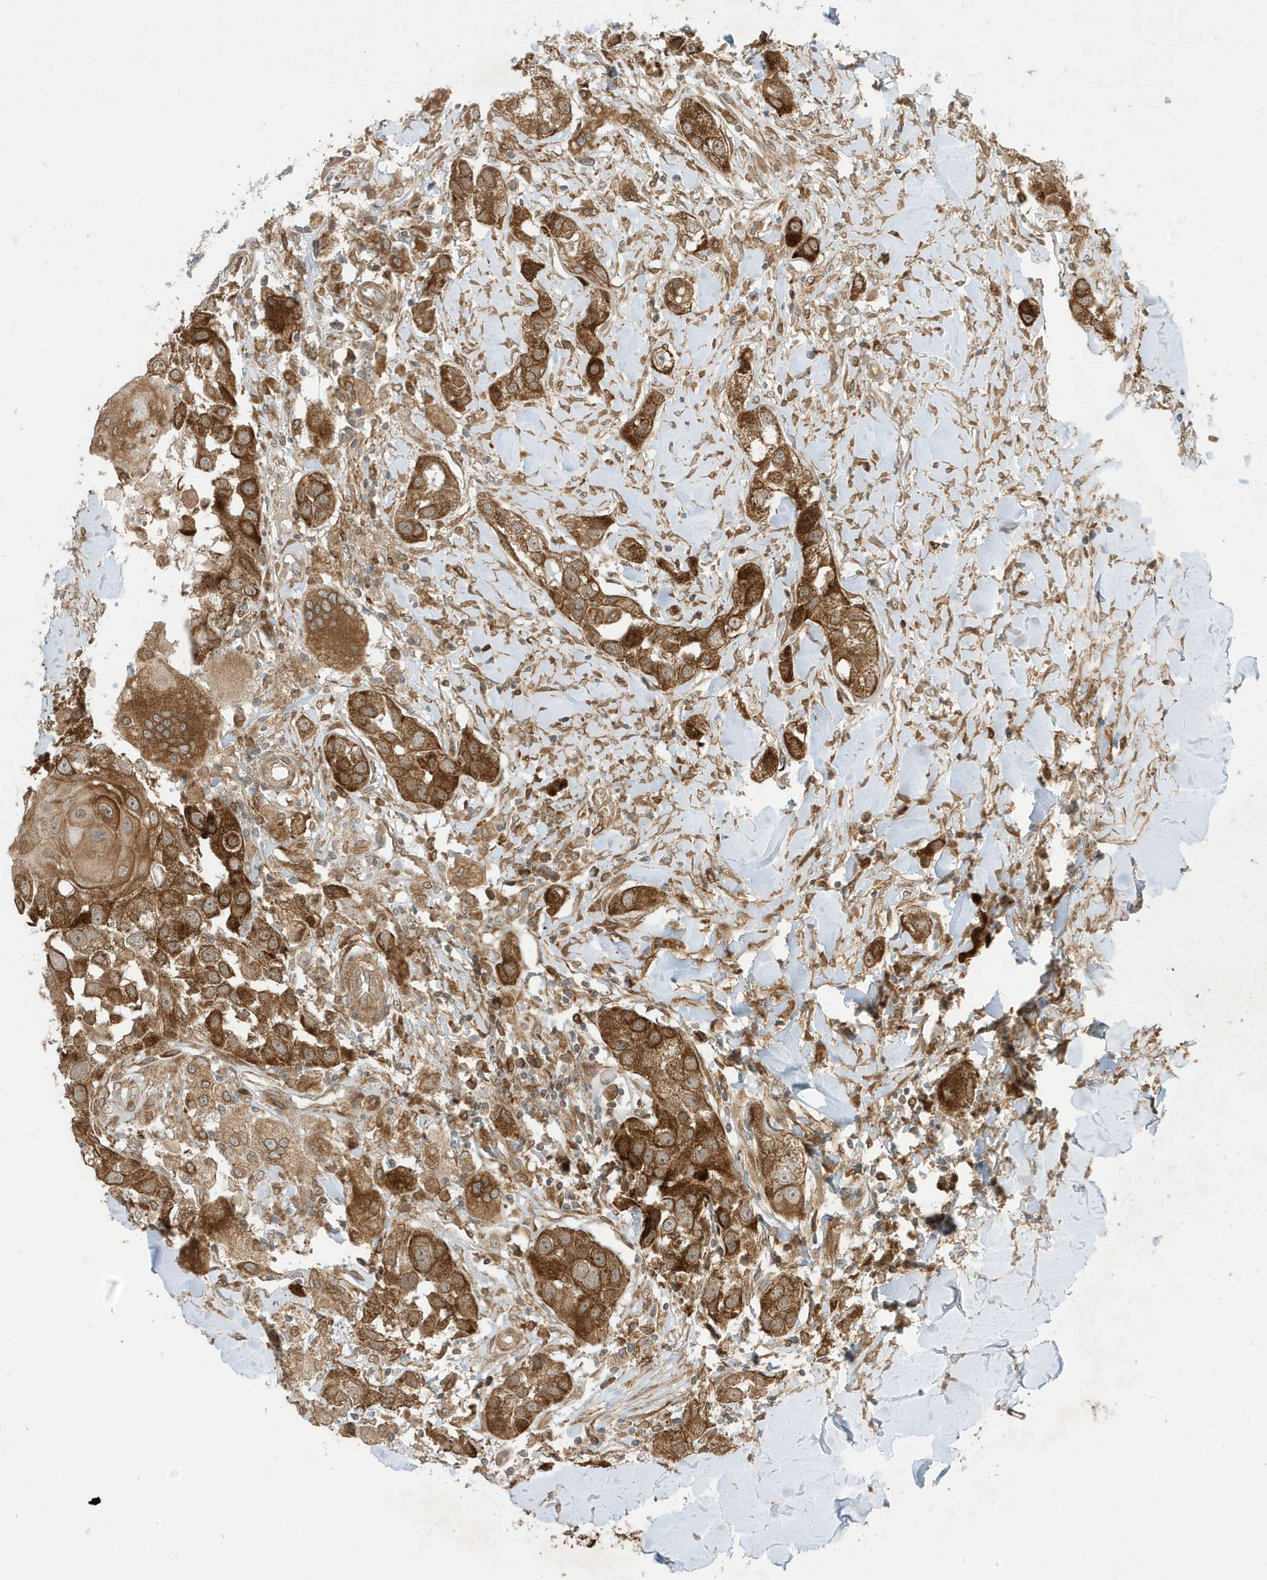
{"staining": {"intensity": "strong", "quantity": ">75%", "location": "cytoplasmic/membranous"}, "tissue": "head and neck cancer", "cell_type": "Tumor cells", "image_type": "cancer", "snomed": [{"axis": "morphology", "description": "Normal tissue, NOS"}, {"axis": "morphology", "description": "Squamous cell carcinoma, NOS"}, {"axis": "topography", "description": "Skeletal muscle"}, {"axis": "topography", "description": "Head-Neck"}], "caption": "High-magnification brightfield microscopy of head and neck squamous cell carcinoma stained with DAB (brown) and counterstained with hematoxylin (blue). tumor cells exhibit strong cytoplasmic/membranous positivity is appreciated in about>75% of cells. (DAB (3,3'-diaminobenzidine) IHC with brightfield microscopy, high magnification).", "gene": "SCARF2", "patient": {"sex": "male", "age": 51}}